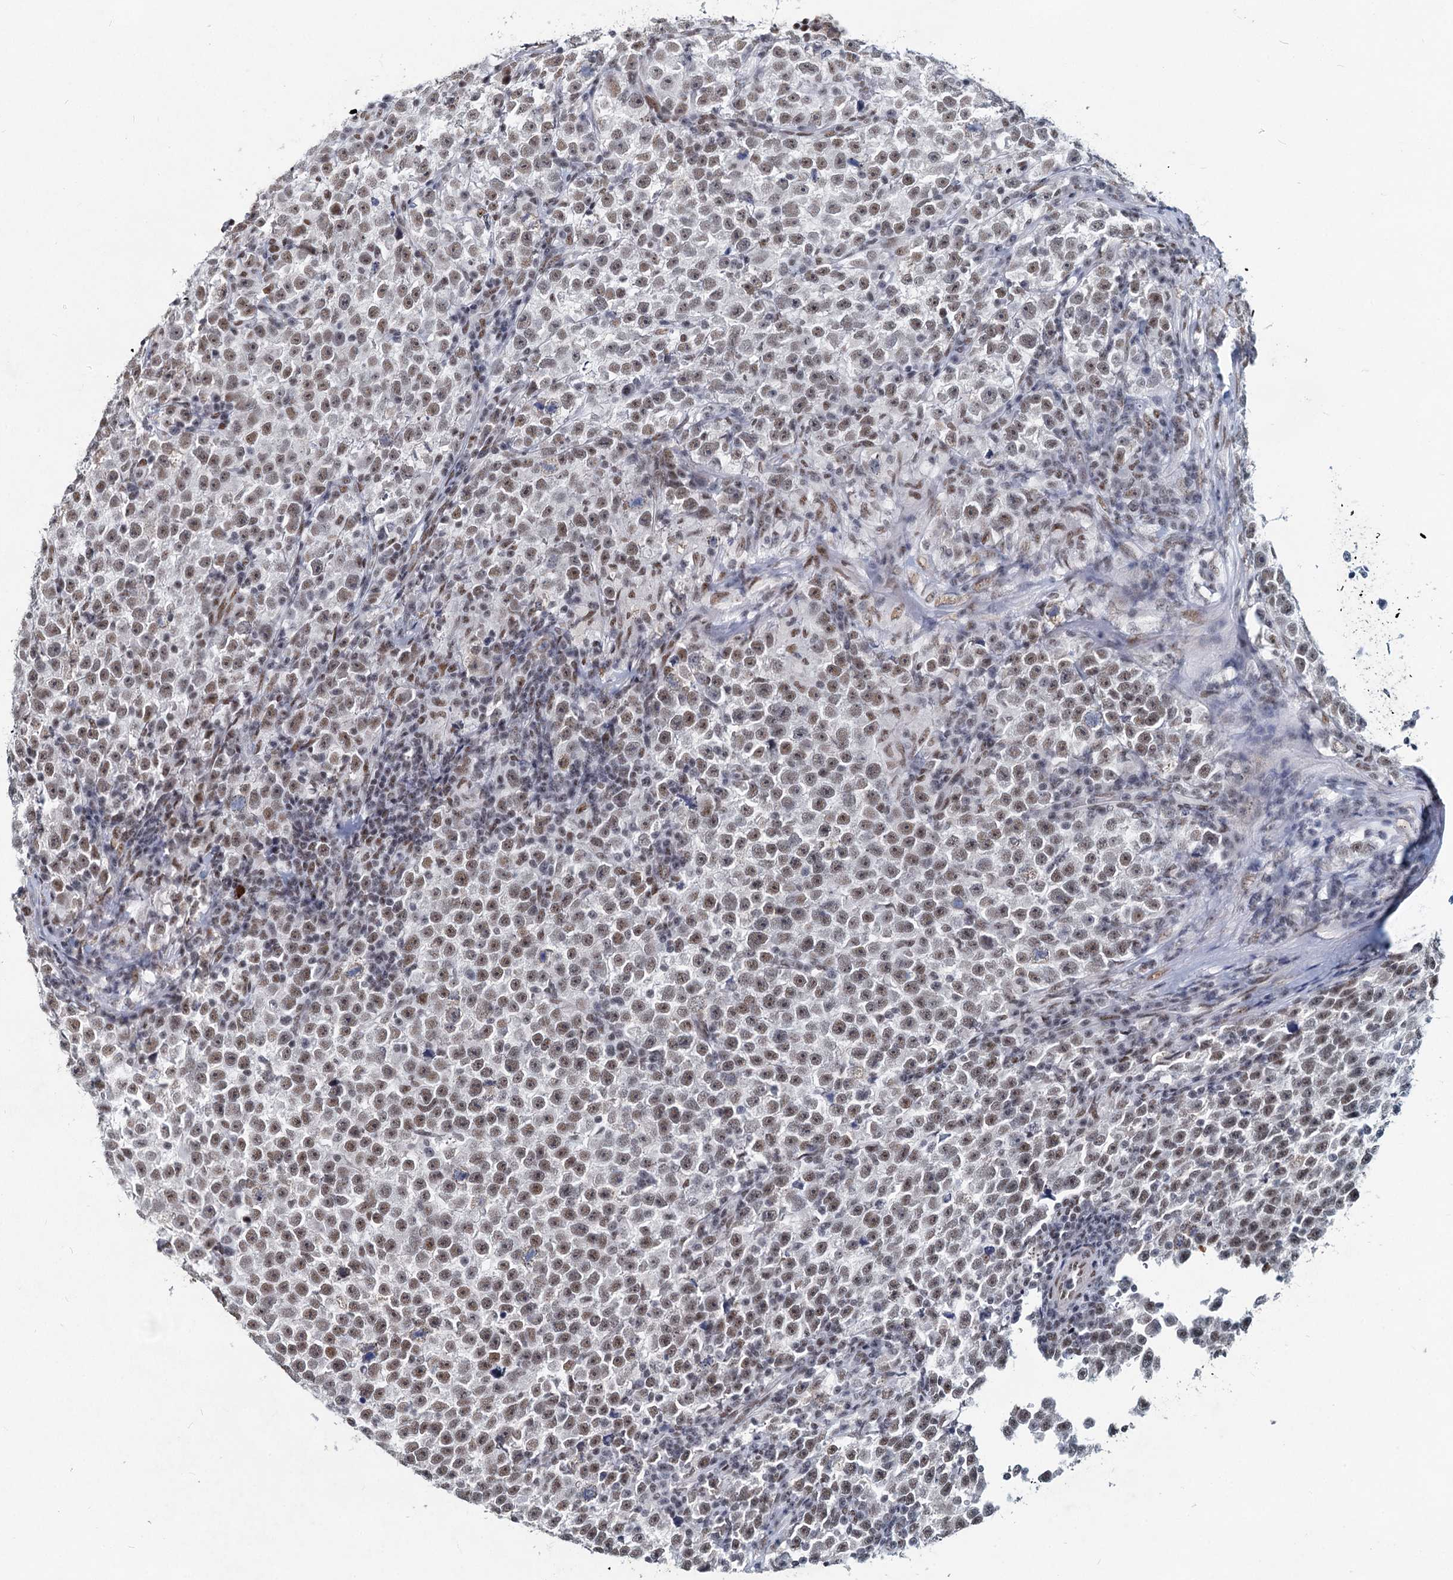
{"staining": {"intensity": "weak", "quantity": ">75%", "location": "nuclear"}, "tissue": "testis cancer", "cell_type": "Tumor cells", "image_type": "cancer", "snomed": [{"axis": "morphology", "description": "Normal tissue, NOS"}, {"axis": "morphology", "description": "Seminoma, NOS"}, {"axis": "topography", "description": "Testis"}], "caption": "Human testis cancer (seminoma) stained with a brown dye displays weak nuclear positive positivity in about >75% of tumor cells.", "gene": "METTL14", "patient": {"sex": "male", "age": 43}}